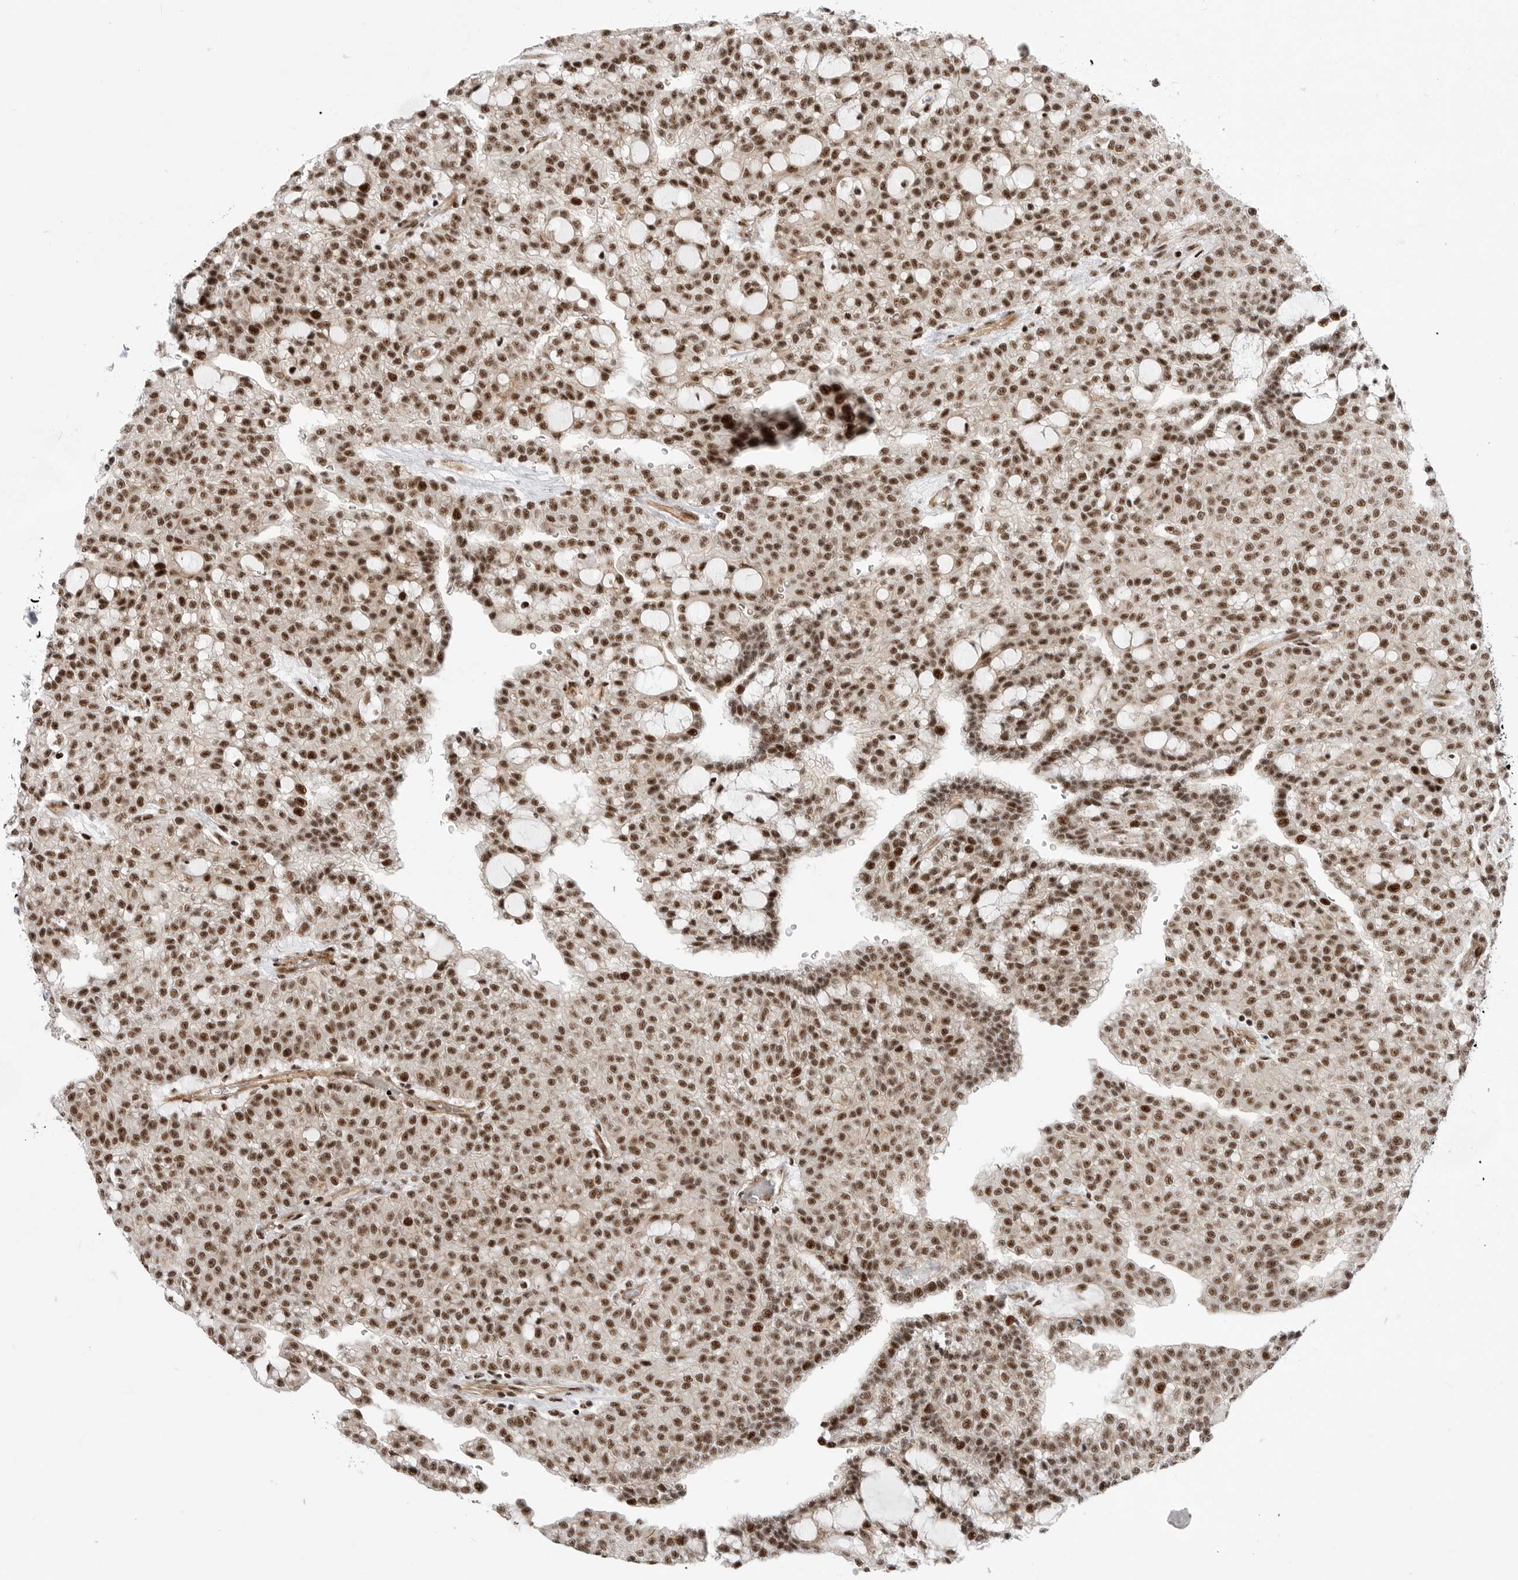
{"staining": {"intensity": "strong", "quantity": ">75%", "location": "nuclear"}, "tissue": "renal cancer", "cell_type": "Tumor cells", "image_type": "cancer", "snomed": [{"axis": "morphology", "description": "Adenocarcinoma, NOS"}, {"axis": "topography", "description": "Kidney"}], "caption": "Immunohistochemistry micrograph of neoplastic tissue: human renal cancer (adenocarcinoma) stained using immunohistochemistry demonstrates high levels of strong protein expression localized specifically in the nuclear of tumor cells, appearing as a nuclear brown color.", "gene": "GPATCH2", "patient": {"sex": "male", "age": 63}}